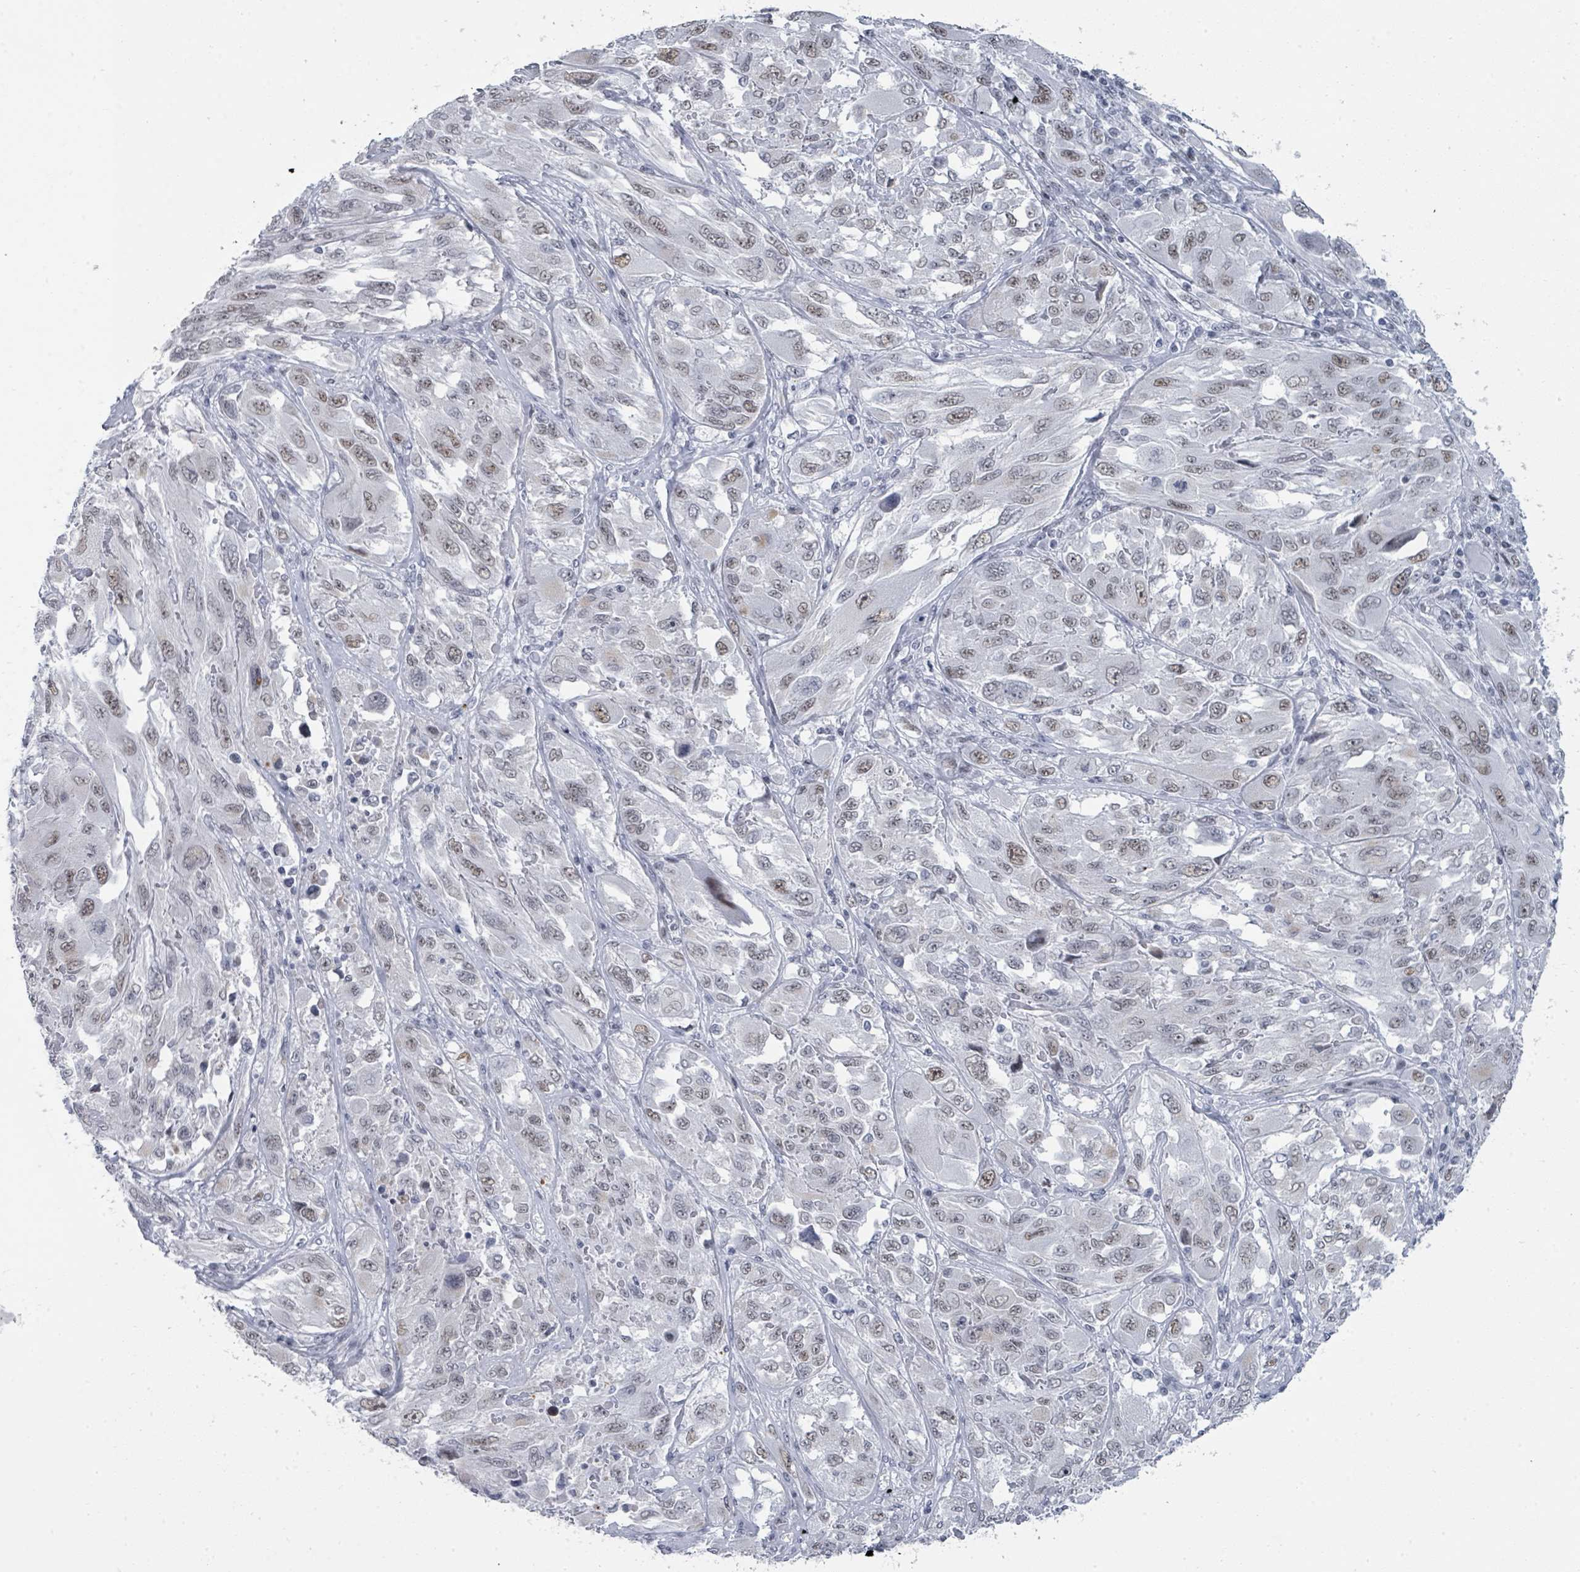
{"staining": {"intensity": "weak", "quantity": ">75%", "location": "nuclear"}, "tissue": "melanoma", "cell_type": "Tumor cells", "image_type": "cancer", "snomed": [{"axis": "morphology", "description": "Malignant melanoma, NOS"}, {"axis": "topography", "description": "Skin"}], "caption": "Protein expression by immunohistochemistry (IHC) exhibits weak nuclear staining in approximately >75% of tumor cells in malignant melanoma. The staining was performed using DAB (3,3'-diaminobenzidine) to visualize the protein expression in brown, while the nuclei were stained in blue with hematoxylin (Magnification: 20x).", "gene": "CT45A5", "patient": {"sex": "female", "age": 91}}